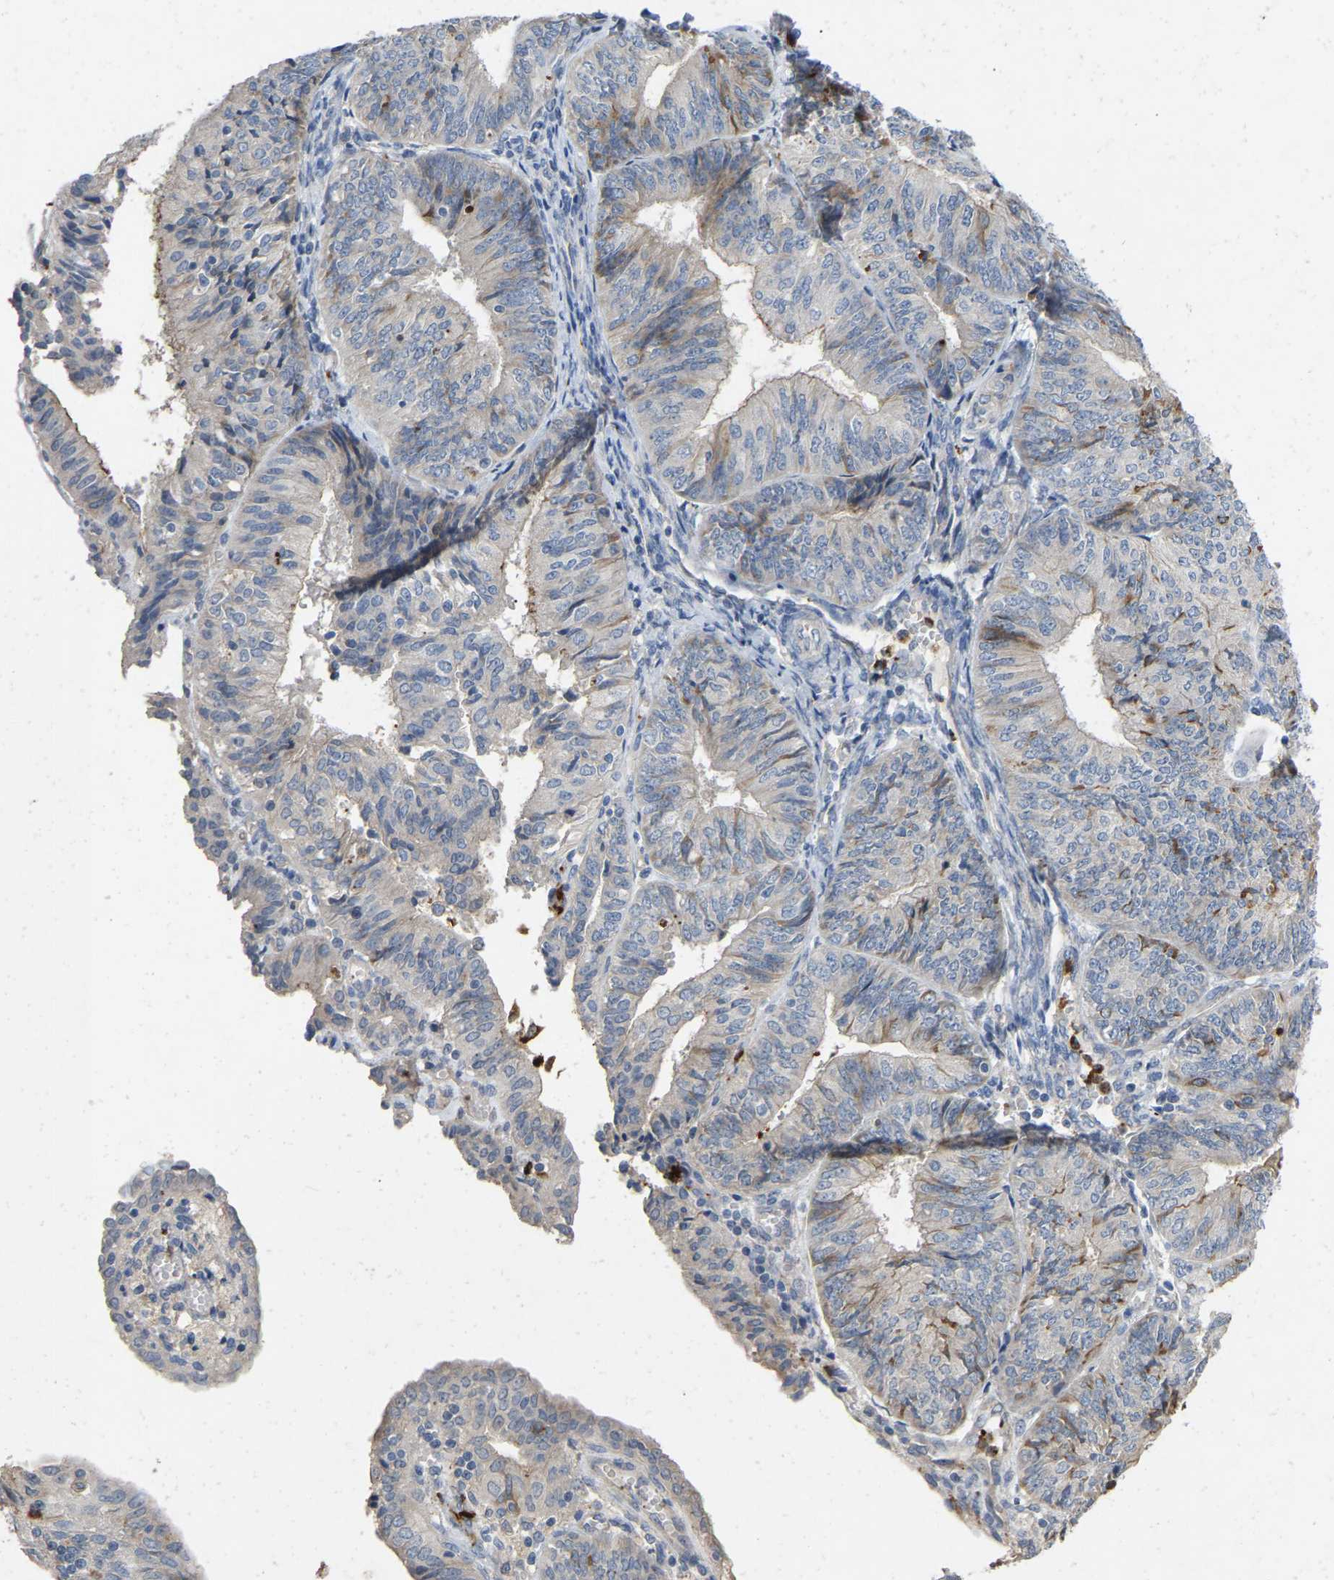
{"staining": {"intensity": "strong", "quantity": "25%-75%", "location": "cytoplasmic/membranous"}, "tissue": "endometrial cancer", "cell_type": "Tumor cells", "image_type": "cancer", "snomed": [{"axis": "morphology", "description": "Adenocarcinoma, NOS"}, {"axis": "topography", "description": "Endometrium"}], "caption": "This histopathology image exhibits endometrial cancer stained with IHC to label a protein in brown. The cytoplasmic/membranous of tumor cells show strong positivity for the protein. Nuclei are counter-stained blue.", "gene": "RHEB", "patient": {"sex": "female", "age": 58}}